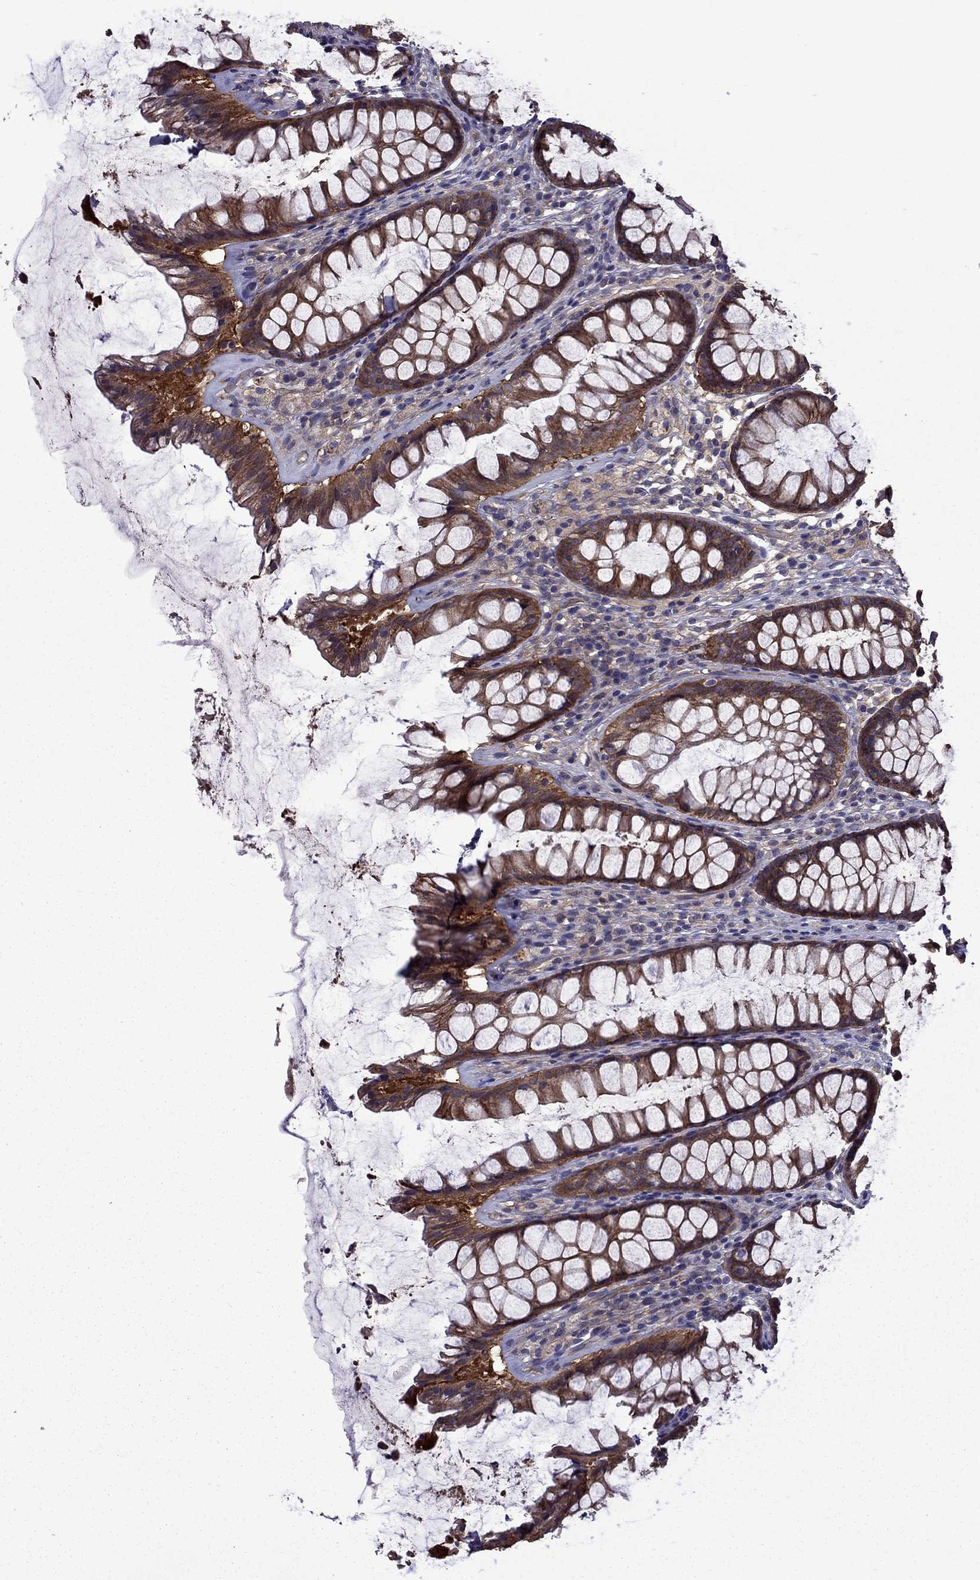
{"staining": {"intensity": "strong", "quantity": ">75%", "location": "cytoplasmic/membranous"}, "tissue": "rectum", "cell_type": "Glandular cells", "image_type": "normal", "snomed": [{"axis": "morphology", "description": "Normal tissue, NOS"}, {"axis": "topography", "description": "Rectum"}], "caption": "Glandular cells reveal high levels of strong cytoplasmic/membranous expression in approximately >75% of cells in unremarkable rectum. (brown staining indicates protein expression, while blue staining denotes nuclei).", "gene": "ITGB1", "patient": {"sex": "male", "age": 72}}